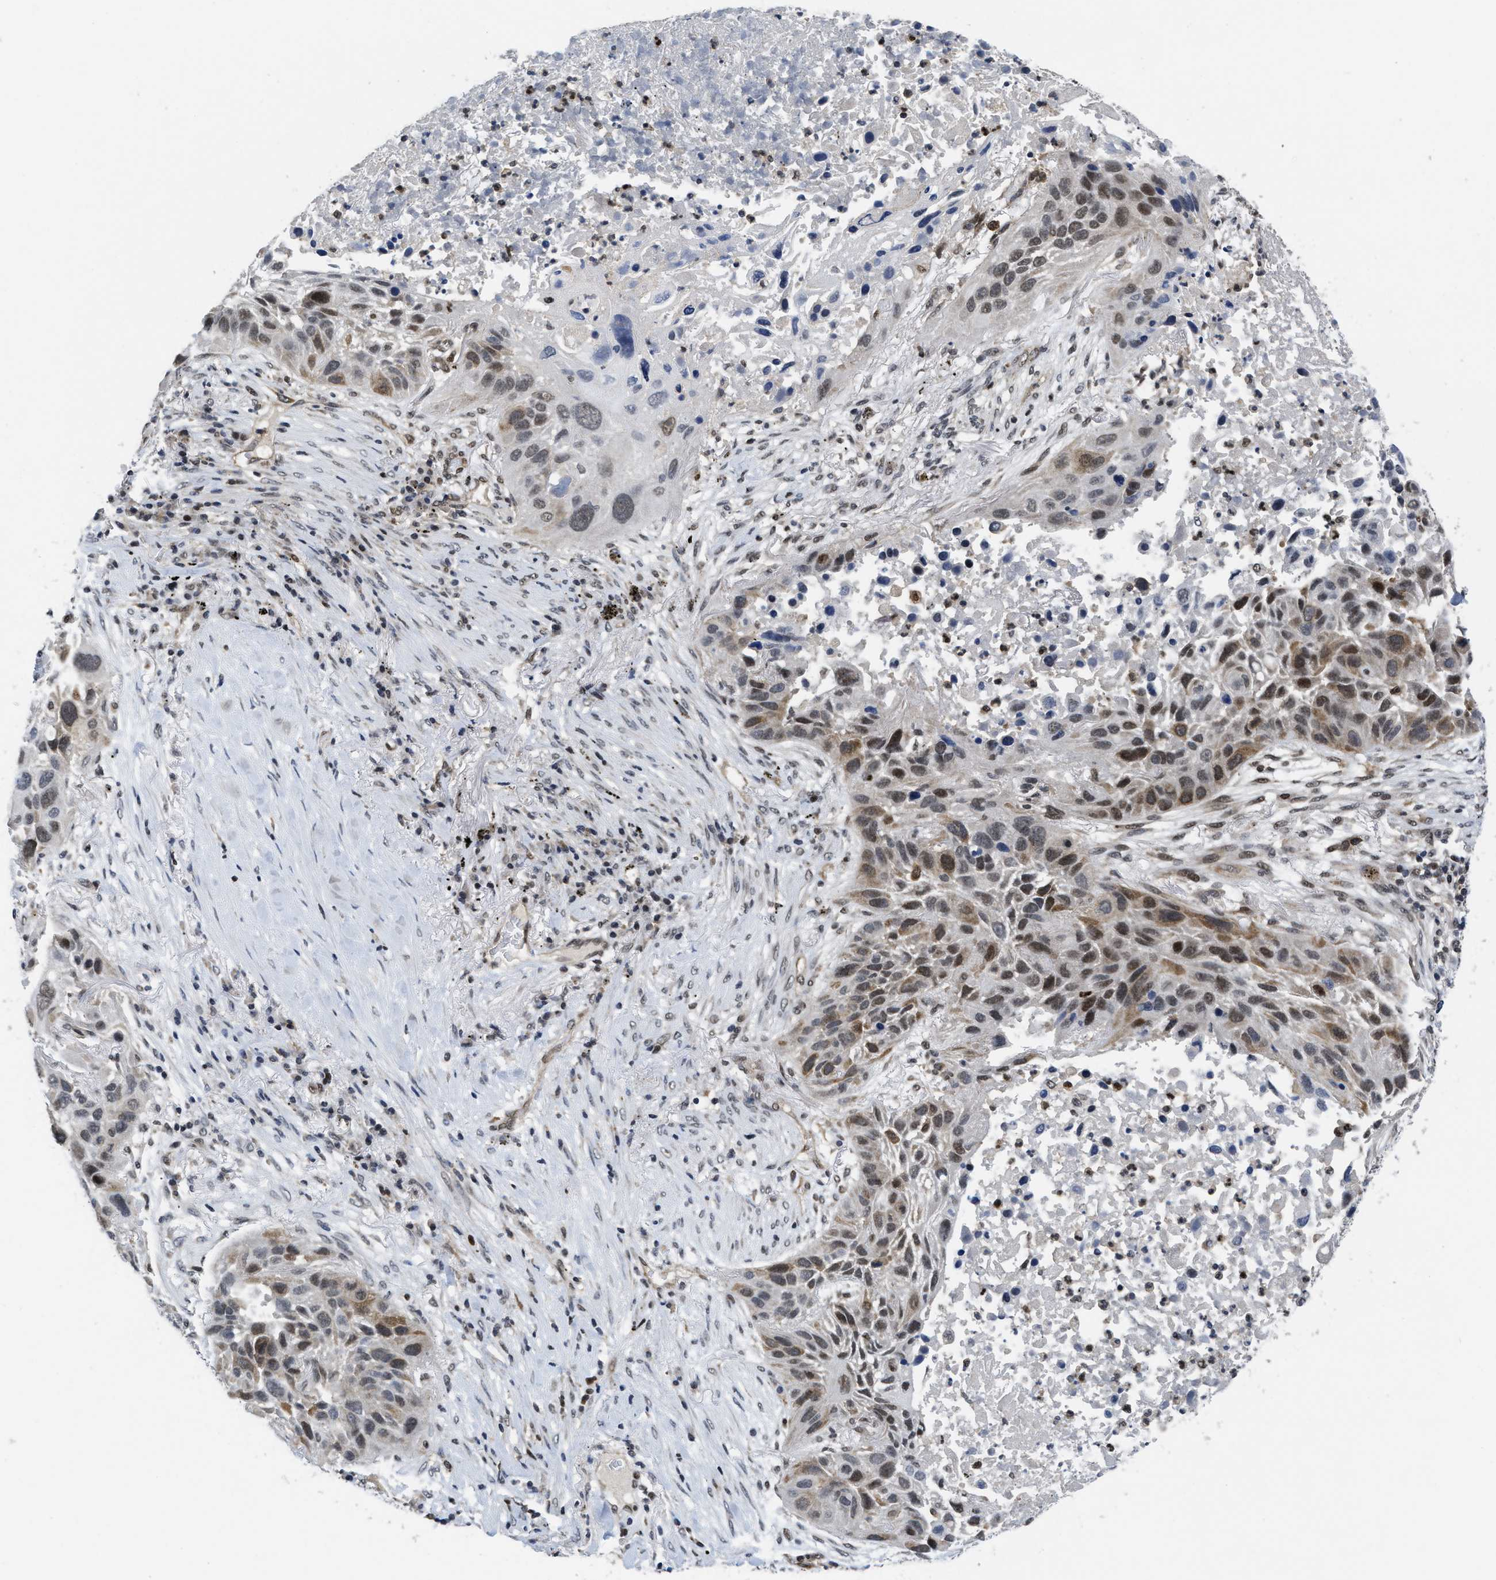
{"staining": {"intensity": "moderate", "quantity": ">75%", "location": "cytoplasmic/membranous,nuclear"}, "tissue": "lung cancer", "cell_type": "Tumor cells", "image_type": "cancer", "snomed": [{"axis": "morphology", "description": "Squamous cell carcinoma, NOS"}, {"axis": "topography", "description": "Lung"}], "caption": "Immunohistochemical staining of human lung squamous cell carcinoma demonstrates medium levels of moderate cytoplasmic/membranous and nuclear protein expression in about >75% of tumor cells.", "gene": "HIF1A", "patient": {"sex": "male", "age": 57}}